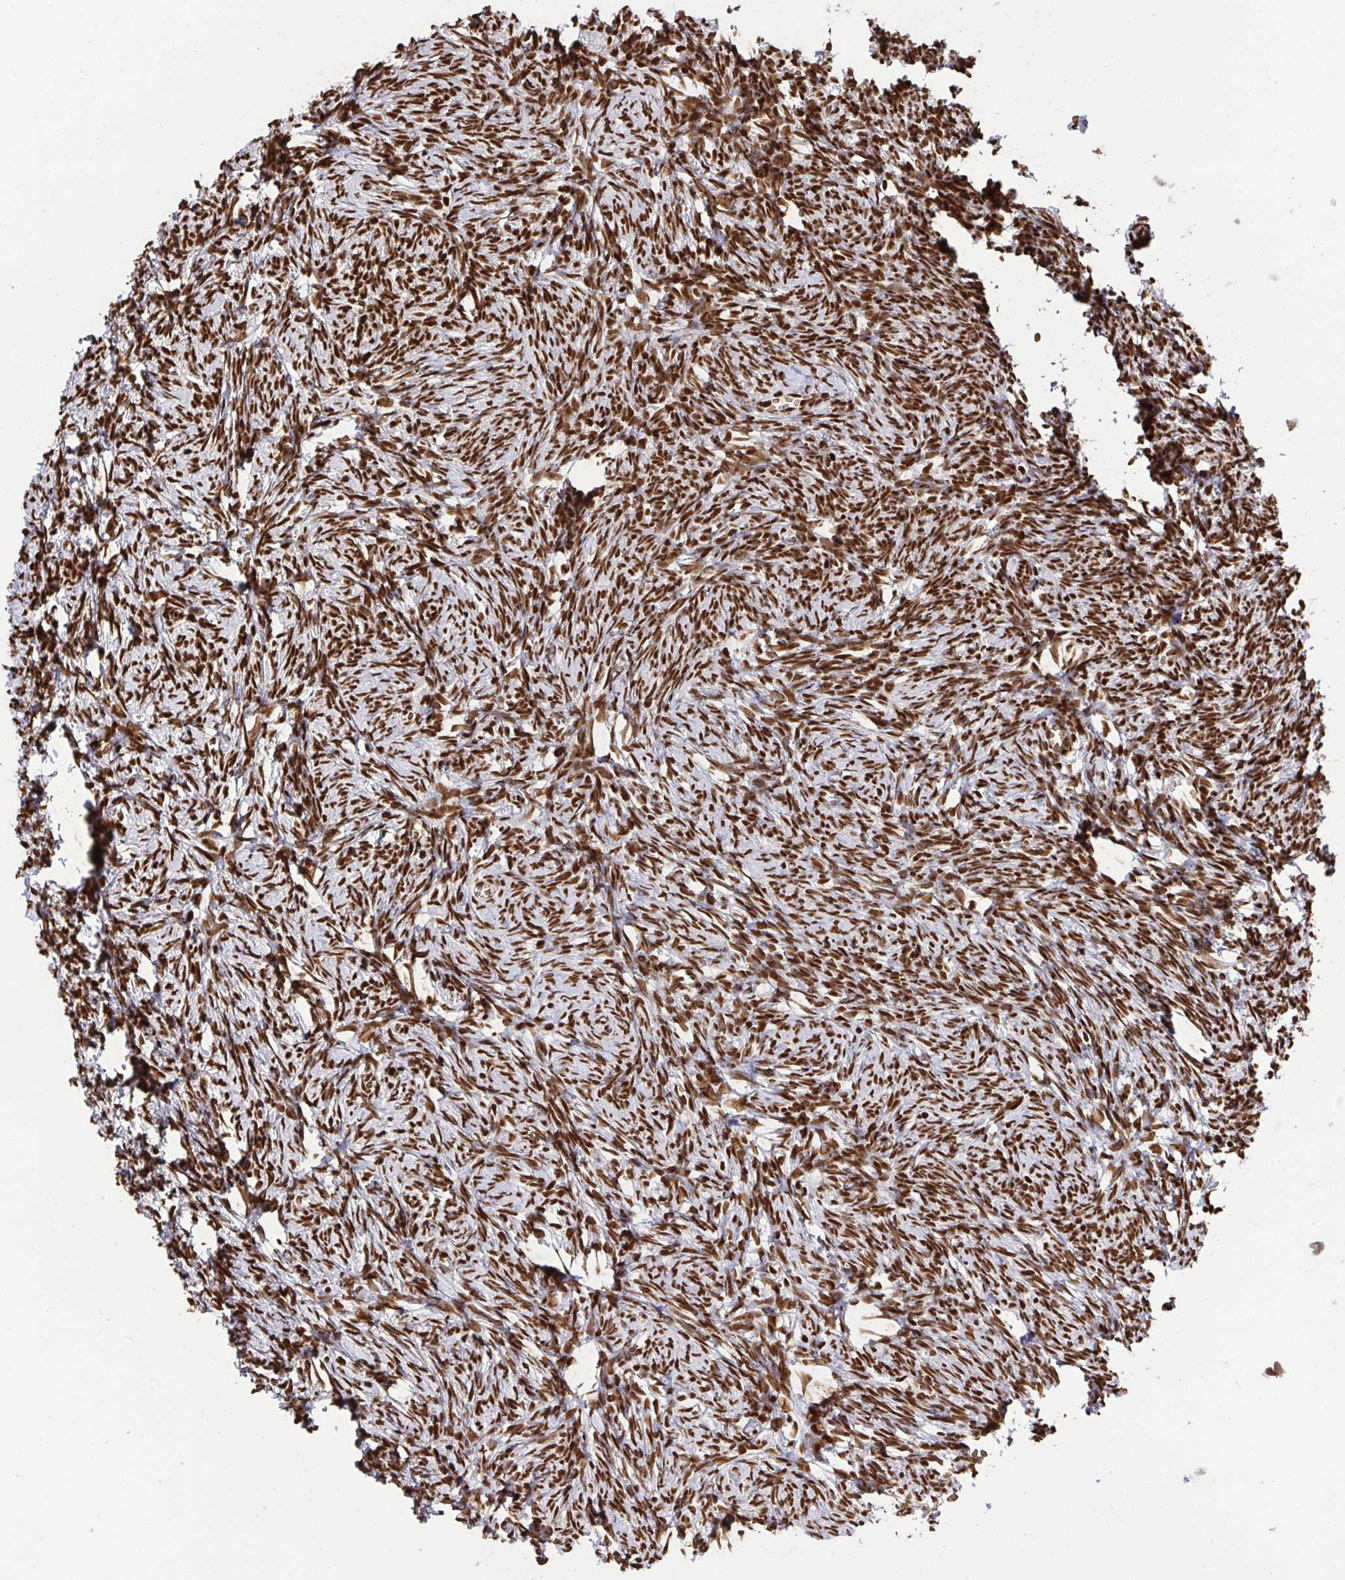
{"staining": {"intensity": "strong", "quantity": ">75%", "location": "nuclear"}, "tissue": "ovary", "cell_type": "Follicle cells", "image_type": "normal", "snomed": [{"axis": "morphology", "description": "Normal tissue, NOS"}, {"axis": "topography", "description": "Ovary"}], "caption": "A high-resolution photomicrograph shows IHC staining of normal ovary, which exhibits strong nuclear staining in approximately >75% of follicle cells.", "gene": "ENSG00000268083", "patient": {"sex": "female", "age": 41}}